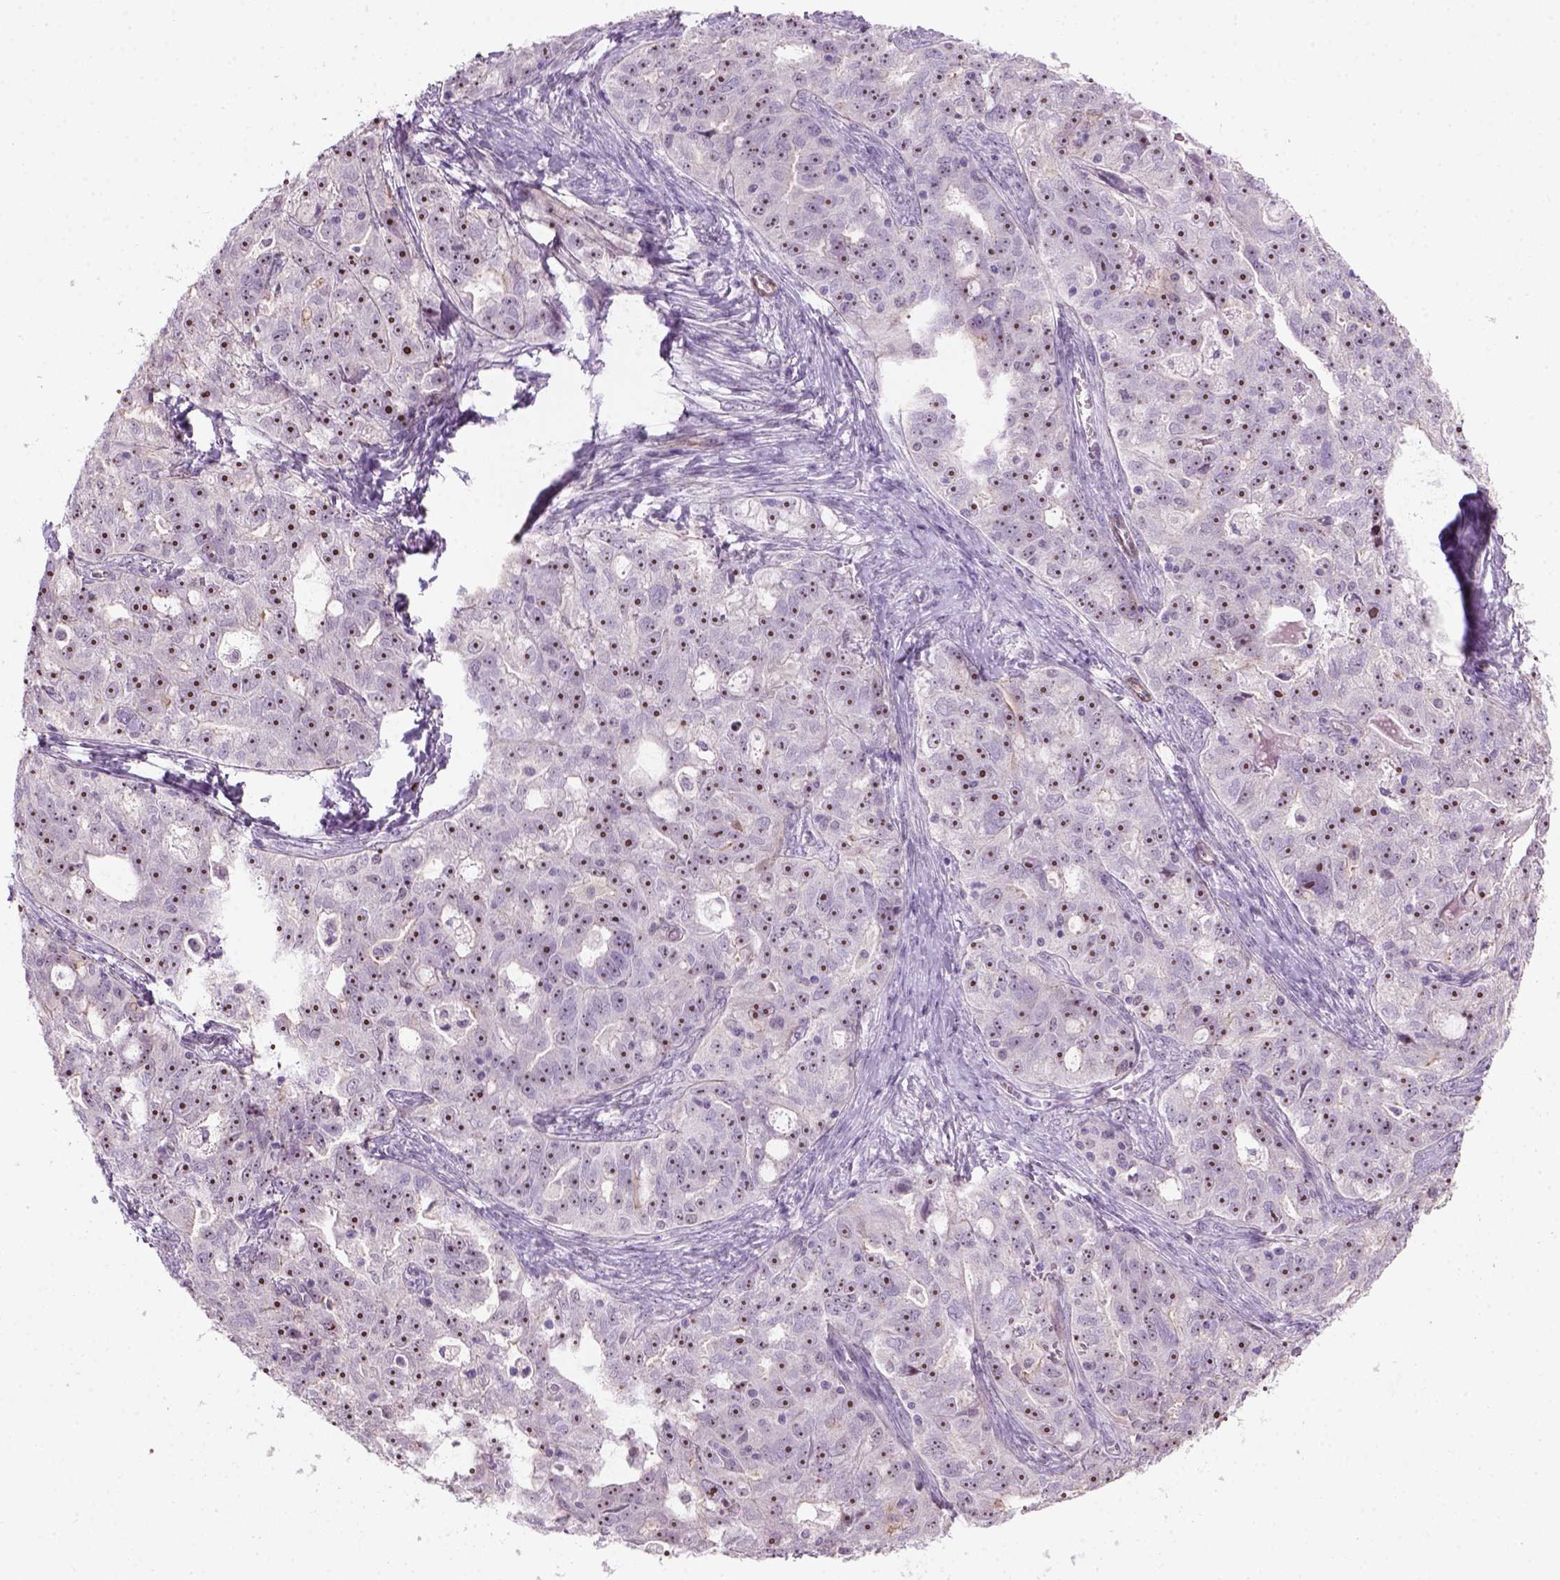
{"staining": {"intensity": "strong", "quantity": ">75%", "location": "nuclear"}, "tissue": "ovarian cancer", "cell_type": "Tumor cells", "image_type": "cancer", "snomed": [{"axis": "morphology", "description": "Cystadenocarcinoma, serous, NOS"}, {"axis": "topography", "description": "Ovary"}], "caption": "This is a micrograph of IHC staining of ovarian serous cystadenocarcinoma, which shows strong expression in the nuclear of tumor cells.", "gene": "RRS1", "patient": {"sex": "female", "age": 51}}